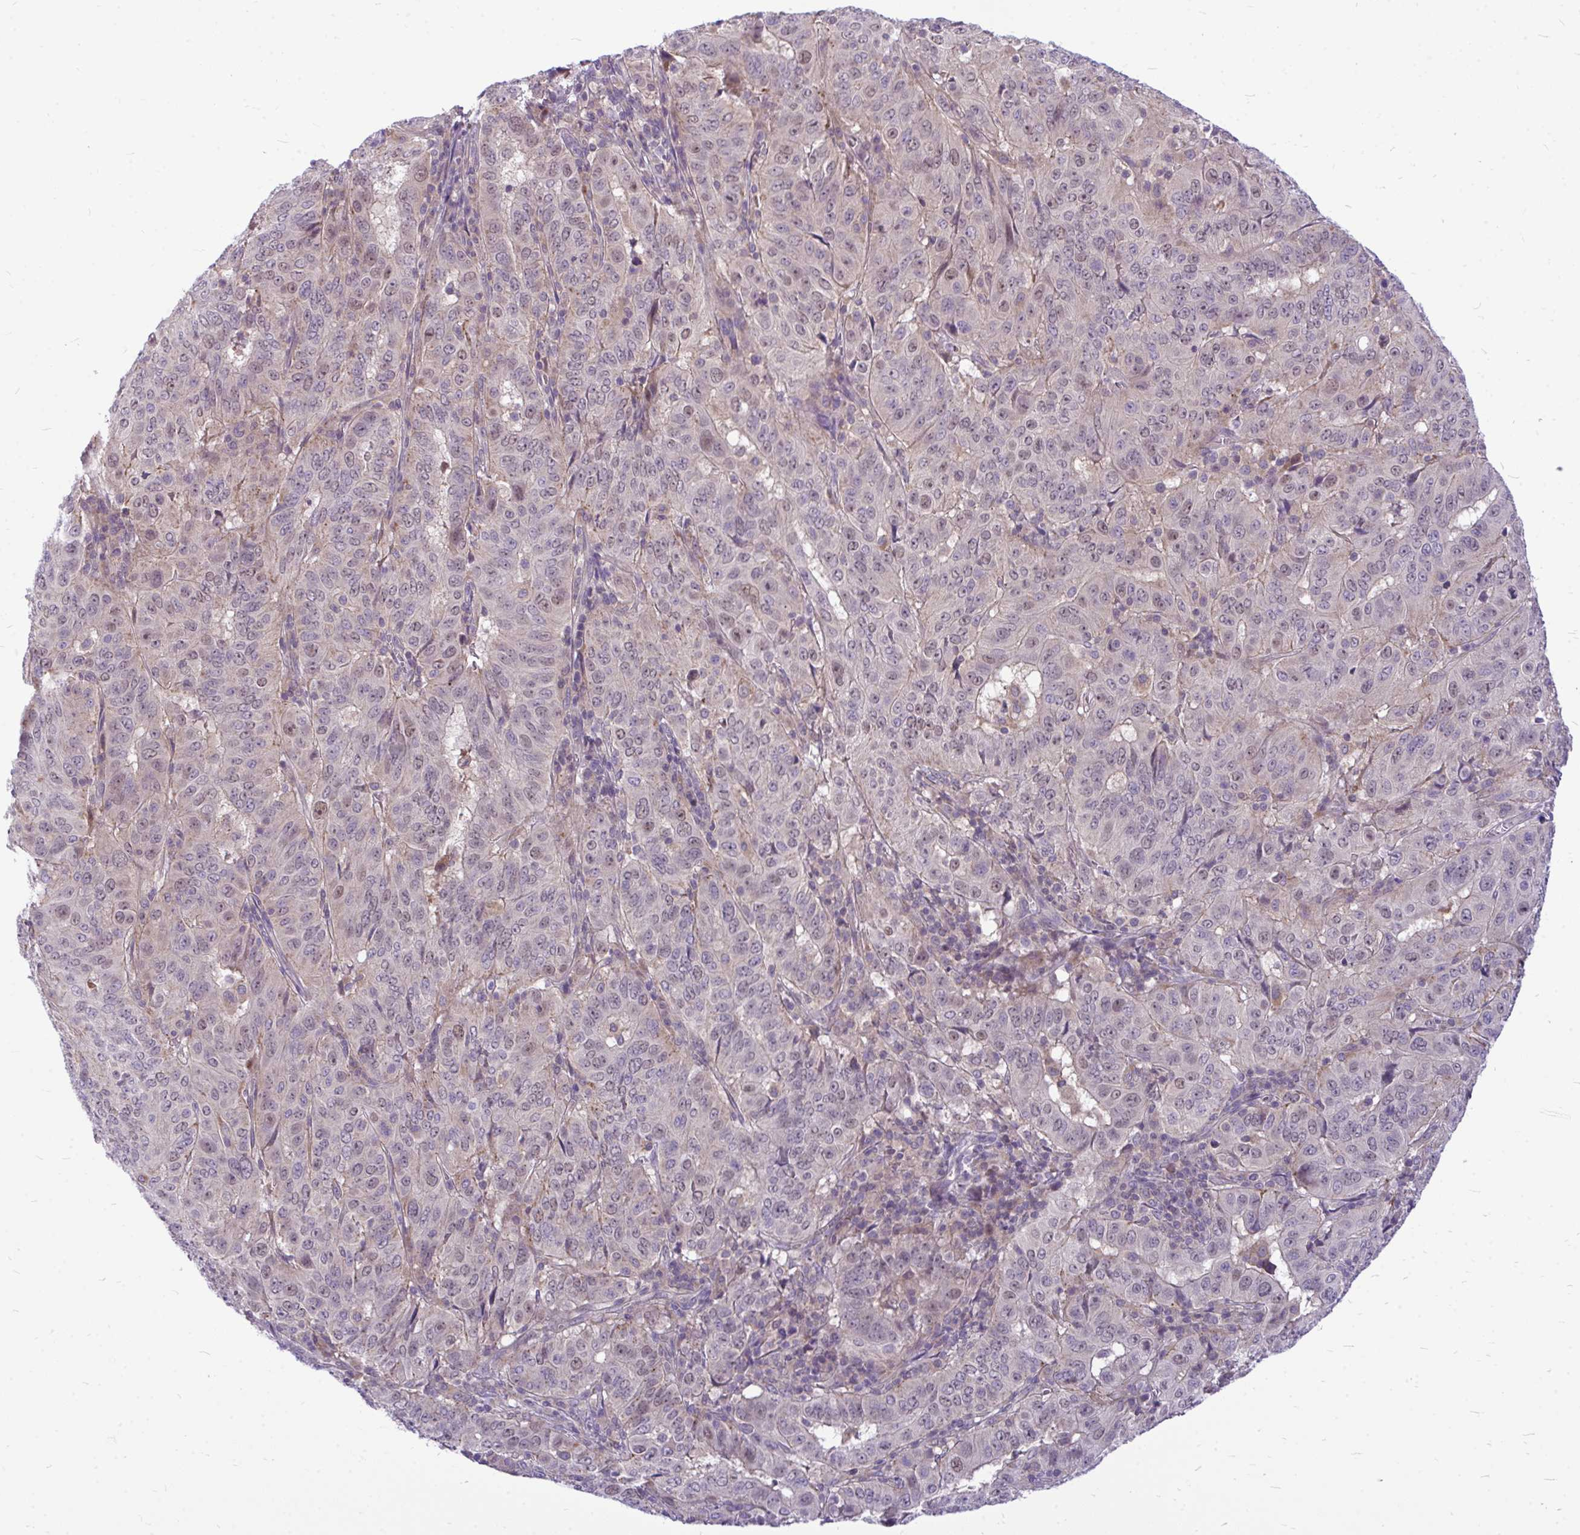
{"staining": {"intensity": "moderate", "quantity": "<25%", "location": "nuclear"}, "tissue": "pancreatic cancer", "cell_type": "Tumor cells", "image_type": "cancer", "snomed": [{"axis": "morphology", "description": "Adenocarcinoma, NOS"}, {"axis": "topography", "description": "Pancreas"}], "caption": "Pancreatic cancer stained with a protein marker demonstrates moderate staining in tumor cells.", "gene": "ZSCAN25", "patient": {"sex": "male", "age": 63}}